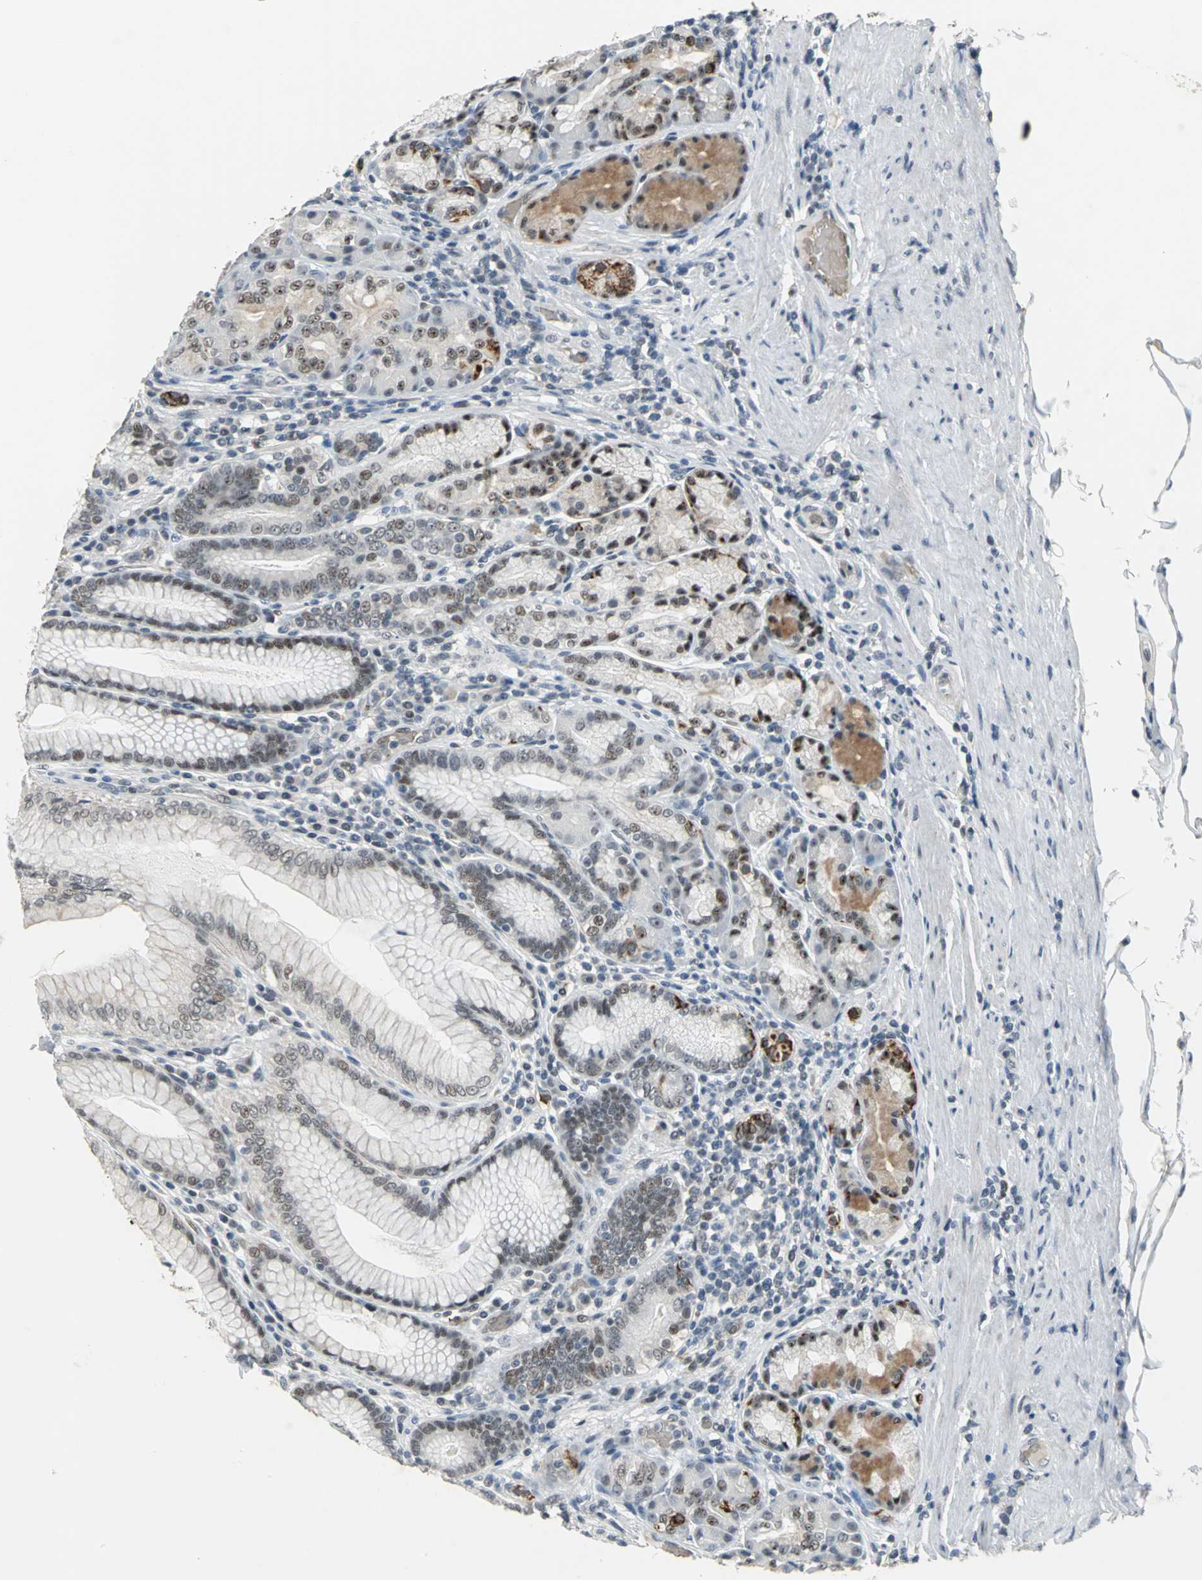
{"staining": {"intensity": "moderate", "quantity": "25%-75%", "location": "nuclear"}, "tissue": "stomach", "cell_type": "Glandular cells", "image_type": "normal", "snomed": [{"axis": "morphology", "description": "Normal tissue, NOS"}, {"axis": "topography", "description": "Stomach, lower"}], "caption": "Immunohistochemical staining of benign stomach exhibits medium levels of moderate nuclear expression in about 25%-75% of glandular cells. (DAB = brown stain, brightfield microscopy at high magnification).", "gene": "GLI3", "patient": {"sex": "female", "age": 76}}